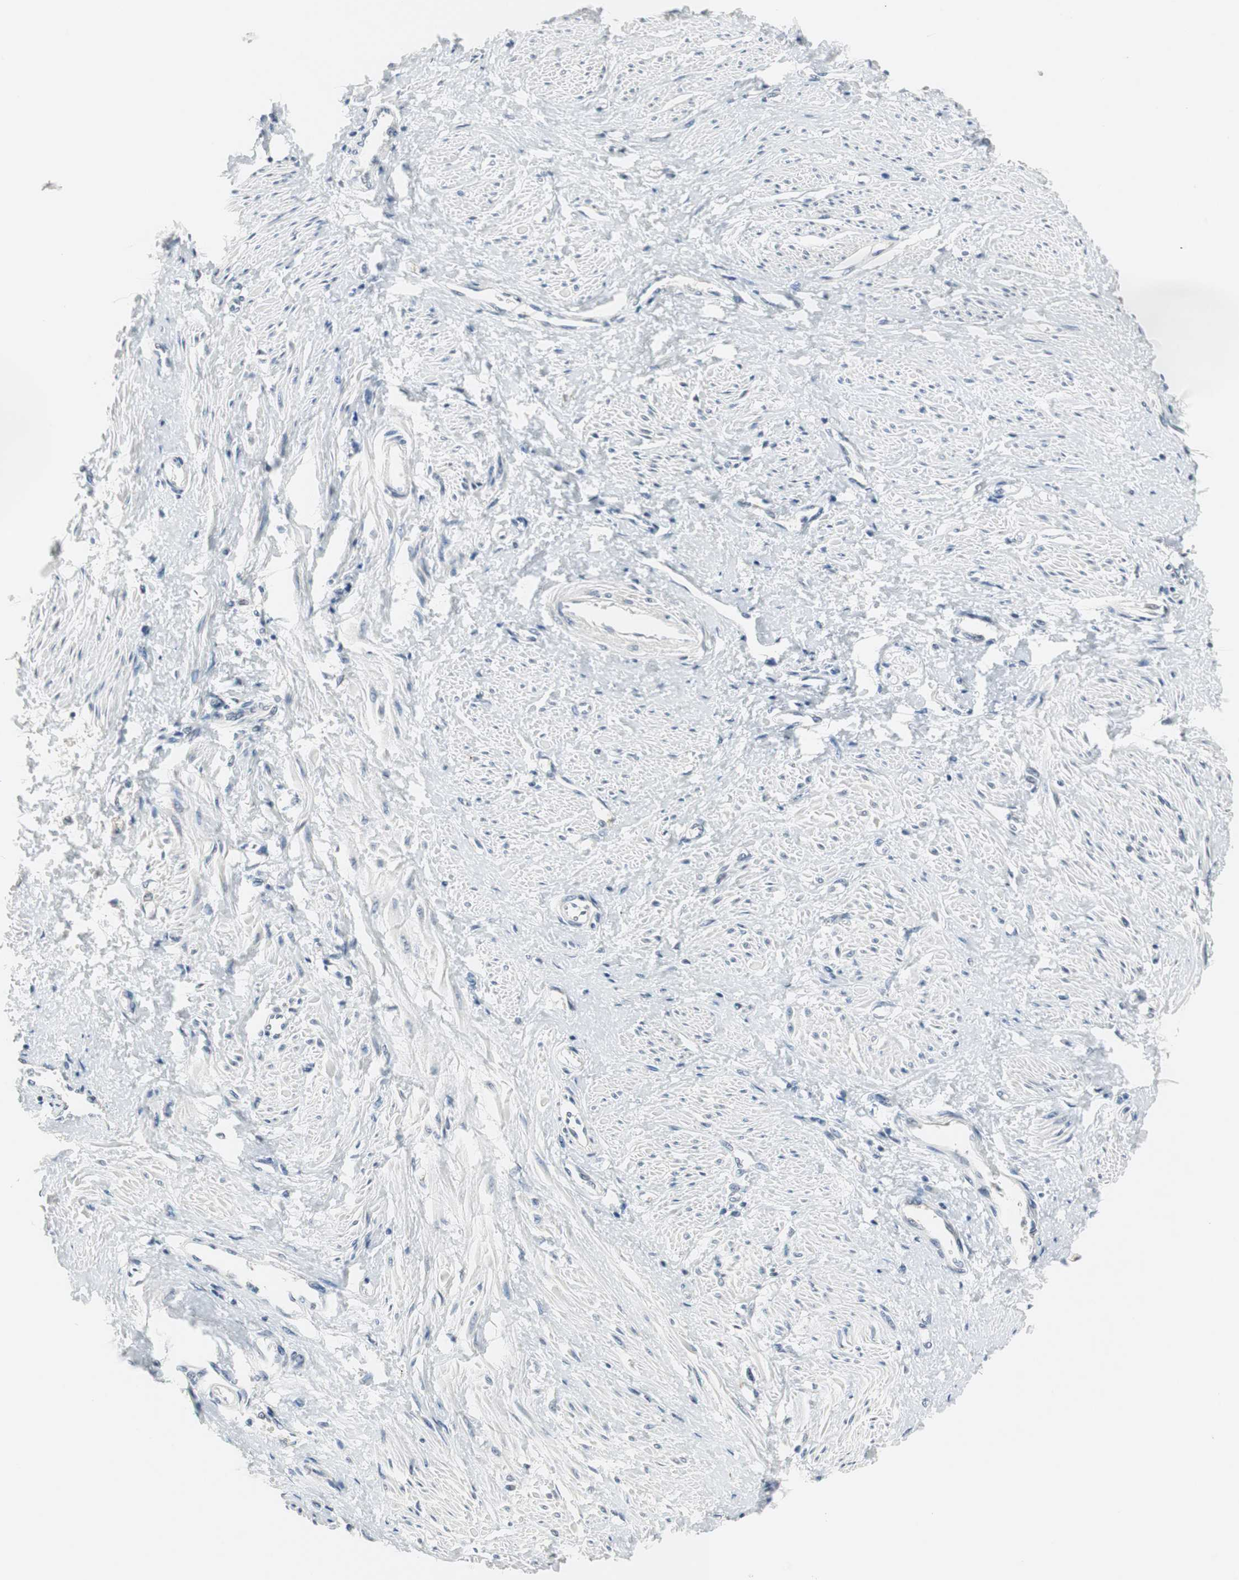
{"staining": {"intensity": "negative", "quantity": "none", "location": "none"}, "tissue": "smooth muscle", "cell_type": "Smooth muscle cells", "image_type": "normal", "snomed": [{"axis": "morphology", "description": "Normal tissue, NOS"}, {"axis": "topography", "description": "Smooth muscle"}, {"axis": "topography", "description": "Uterus"}], "caption": "High magnification brightfield microscopy of normal smooth muscle stained with DAB (brown) and counterstained with hematoxylin (blue): smooth muscle cells show no significant expression.", "gene": "CCT5", "patient": {"sex": "female", "age": 39}}